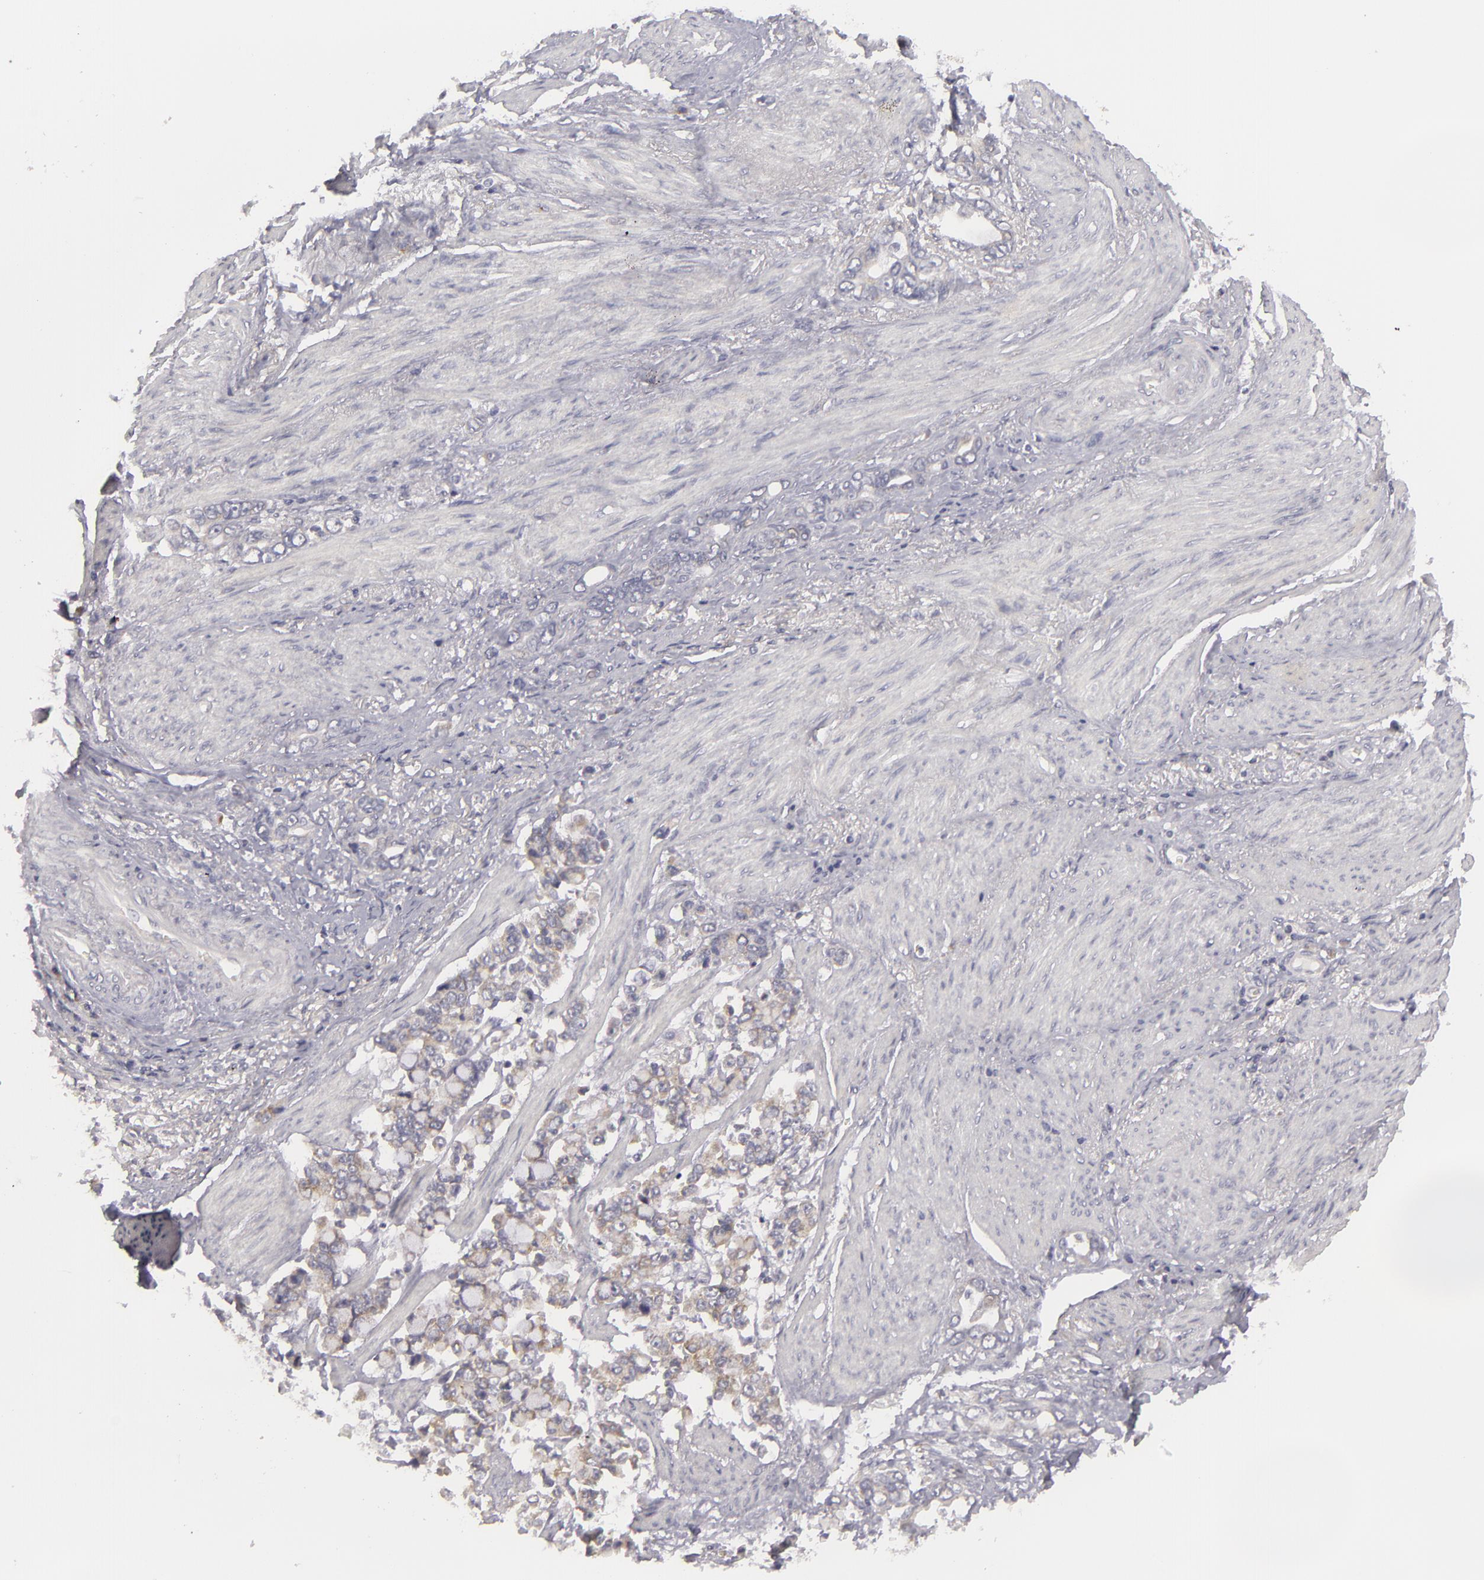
{"staining": {"intensity": "weak", "quantity": "25%-75%", "location": "cytoplasmic/membranous"}, "tissue": "stomach cancer", "cell_type": "Tumor cells", "image_type": "cancer", "snomed": [{"axis": "morphology", "description": "Adenocarcinoma, NOS"}, {"axis": "topography", "description": "Stomach"}], "caption": "Immunohistochemical staining of human stomach cancer demonstrates weak cytoplasmic/membranous protein expression in approximately 25%-75% of tumor cells. (brown staining indicates protein expression, while blue staining denotes nuclei).", "gene": "ATP2B3", "patient": {"sex": "male", "age": 78}}